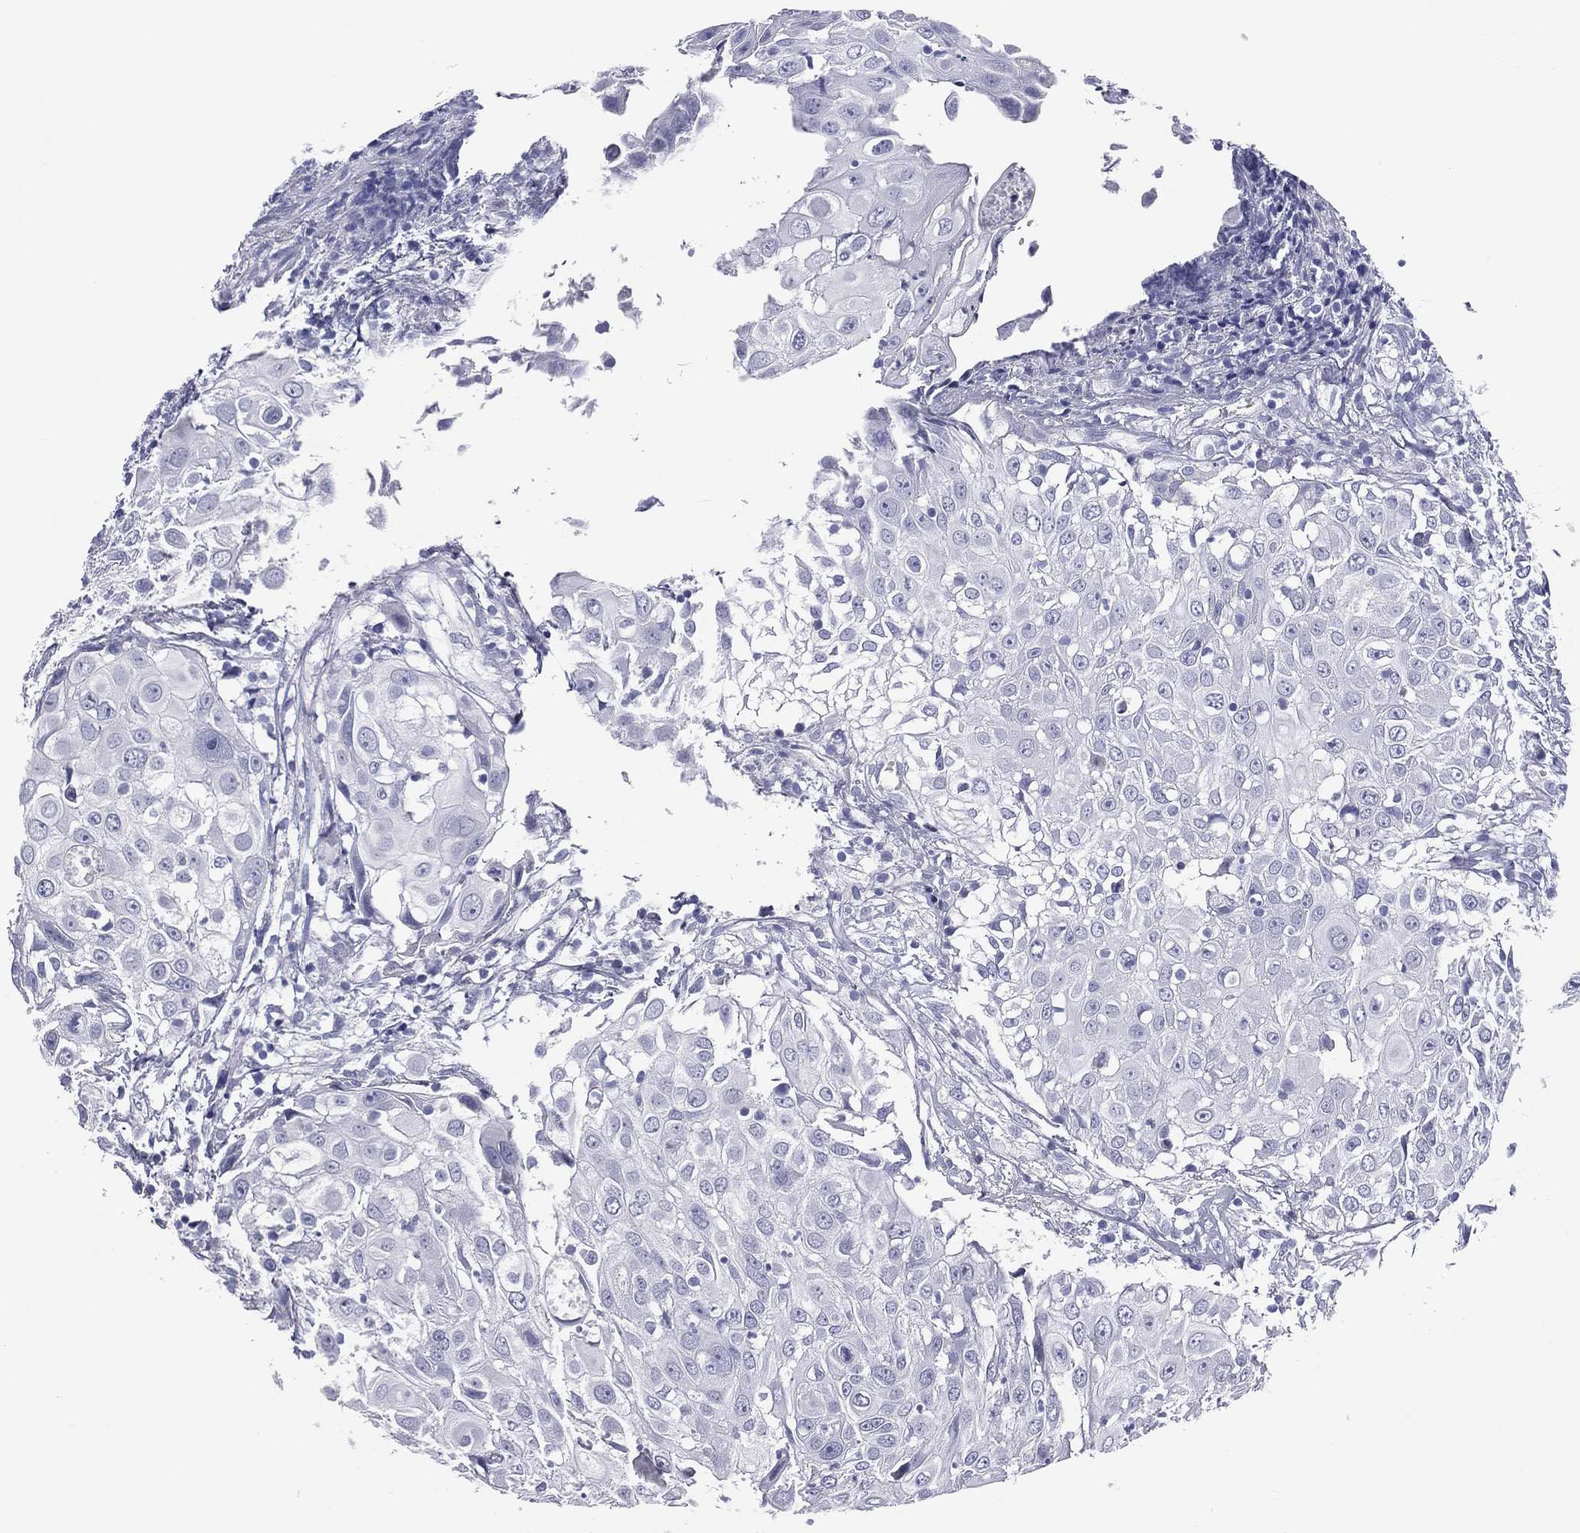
{"staining": {"intensity": "negative", "quantity": "none", "location": "none"}, "tissue": "urothelial cancer", "cell_type": "Tumor cells", "image_type": "cancer", "snomed": [{"axis": "morphology", "description": "Urothelial carcinoma, High grade"}, {"axis": "topography", "description": "Urinary bladder"}], "caption": "The micrograph exhibits no staining of tumor cells in urothelial carcinoma (high-grade). Nuclei are stained in blue.", "gene": "MLN", "patient": {"sex": "female", "age": 79}}